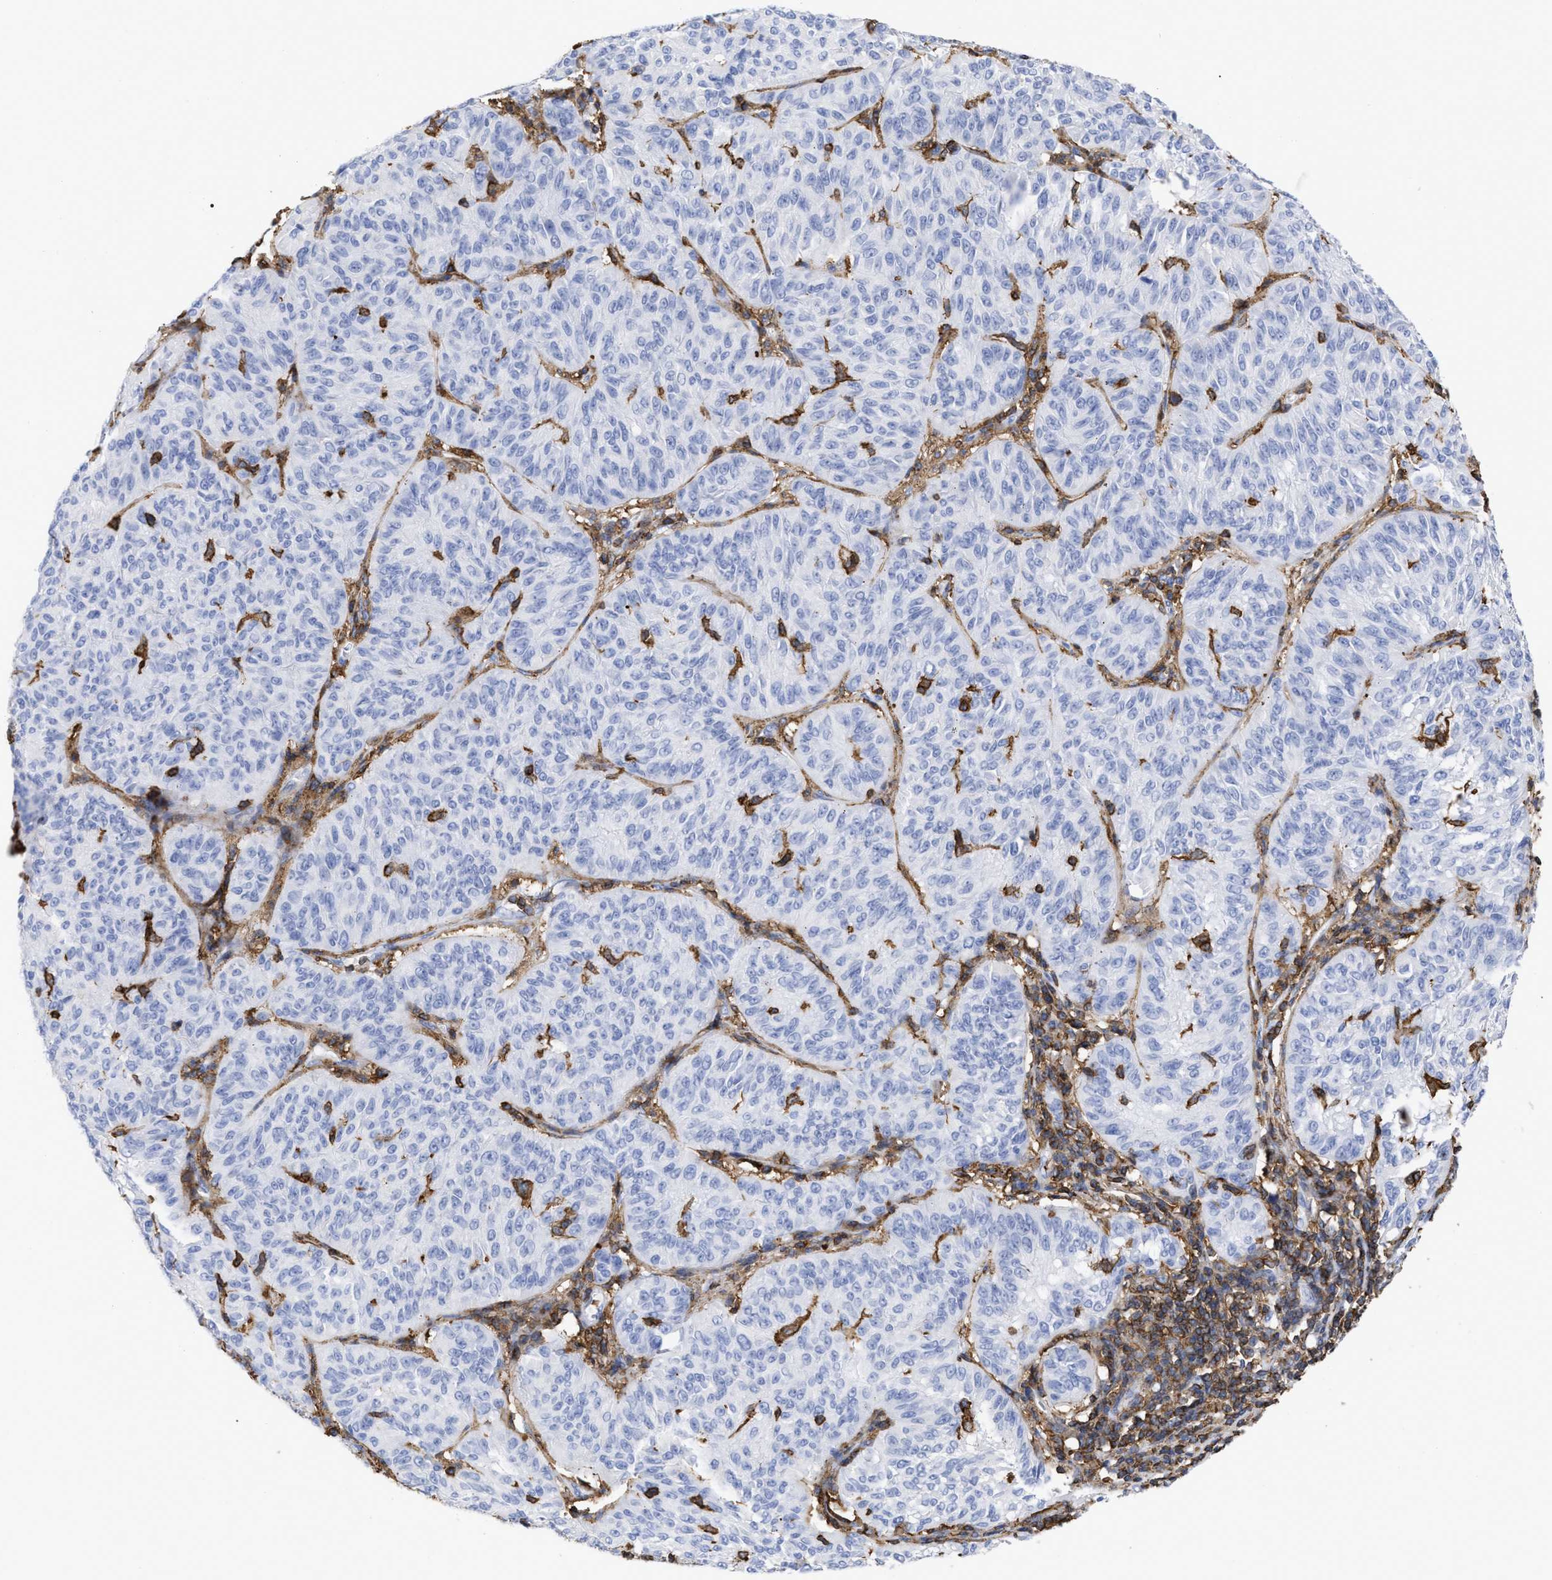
{"staining": {"intensity": "negative", "quantity": "none", "location": "none"}, "tissue": "melanoma", "cell_type": "Tumor cells", "image_type": "cancer", "snomed": [{"axis": "morphology", "description": "Malignant melanoma, NOS"}, {"axis": "topography", "description": "Skin"}], "caption": "DAB (3,3'-diaminobenzidine) immunohistochemical staining of human melanoma displays no significant staining in tumor cells.", "gene": "HCLS1", "patient": {"sex": "female", "age": 72}}